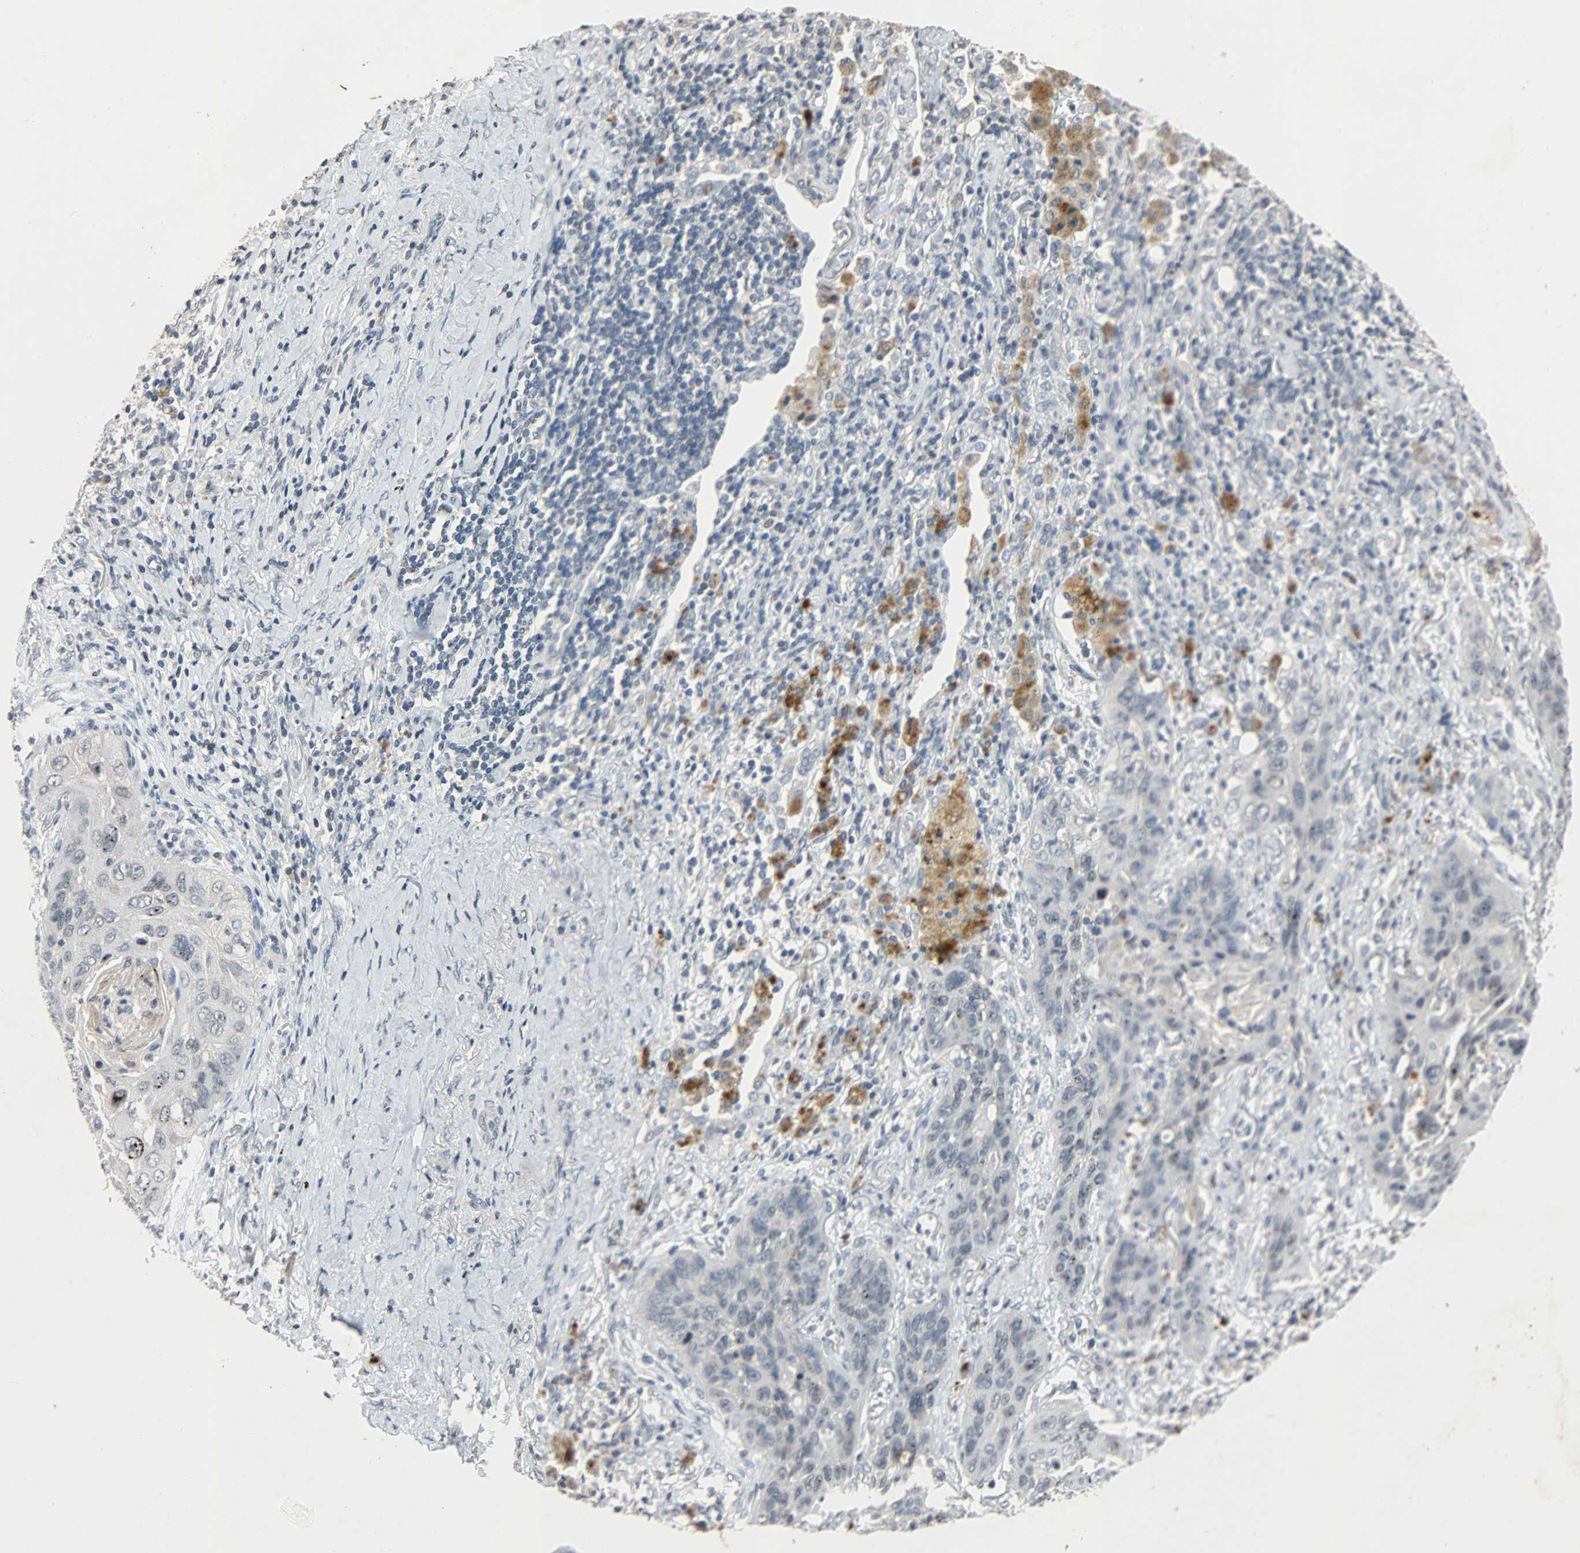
{"staining": {"intensity": "negative", "quantity": "none", "location": "none"}, "tissue": "lung cancer", "cell_type": "Tumor cells", "image_type": "cancer", "snomed": [{"axis": "morphology", "description": "Squamous cell carcinoma, NOS"}, {"axis": "topography", "description": "Lung"}], "caption": "Immunohistochemical staining of lung cancer (squamous cell carcinoma) reveals no significant staining in tumor cells.", "gene": "DNAJB6", "patient": {"sex": "female", "age": 67}}